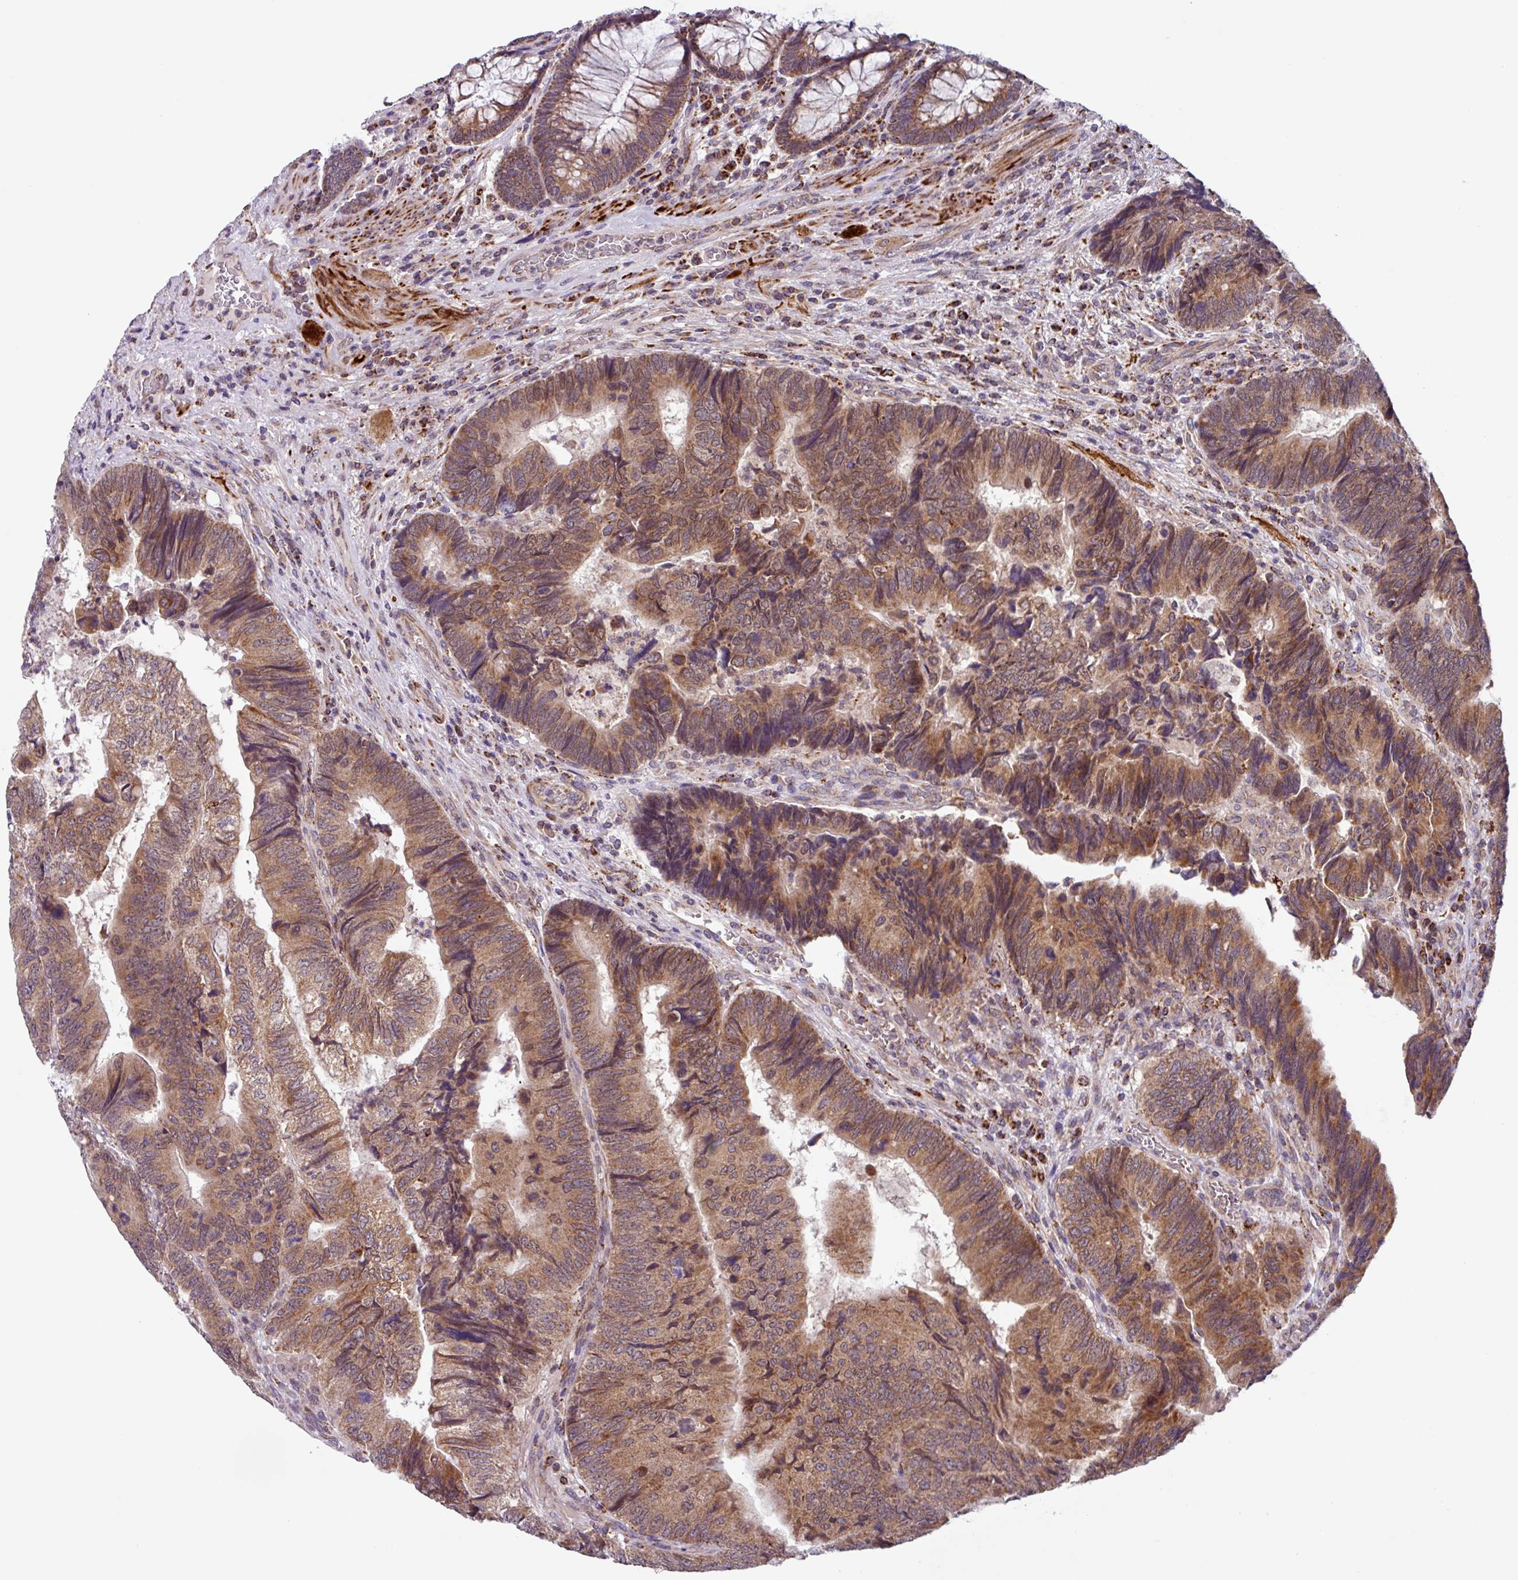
{"staining": {"intensity": "moderate", "quantity": ">75%", "location": "cytoplasmic/membranous"}, "tissue": "colorectal cancer", "cell_type": "Tumor cells", "image_type": "cancer", "snomed": [{"axis": "morphology", "description": "Adenocarcinoma, NOS"}, {"axis": "topography", "description": "Colon"}], "caption": "Immunohistochemical staining of adenocarcinoma (colorectal) exhibits medium levels of moderate cytoplasmic/membranous protein staining in about >75% of tumor cells. The staining was performed using DAB (3,3'-diaminobenzidine), with brown indicating positive protein expression. Nuclei are stained blue with hematoxylin.", "gene": "AKIRIN1", "patient": {"sex": "female", "age": 67}}